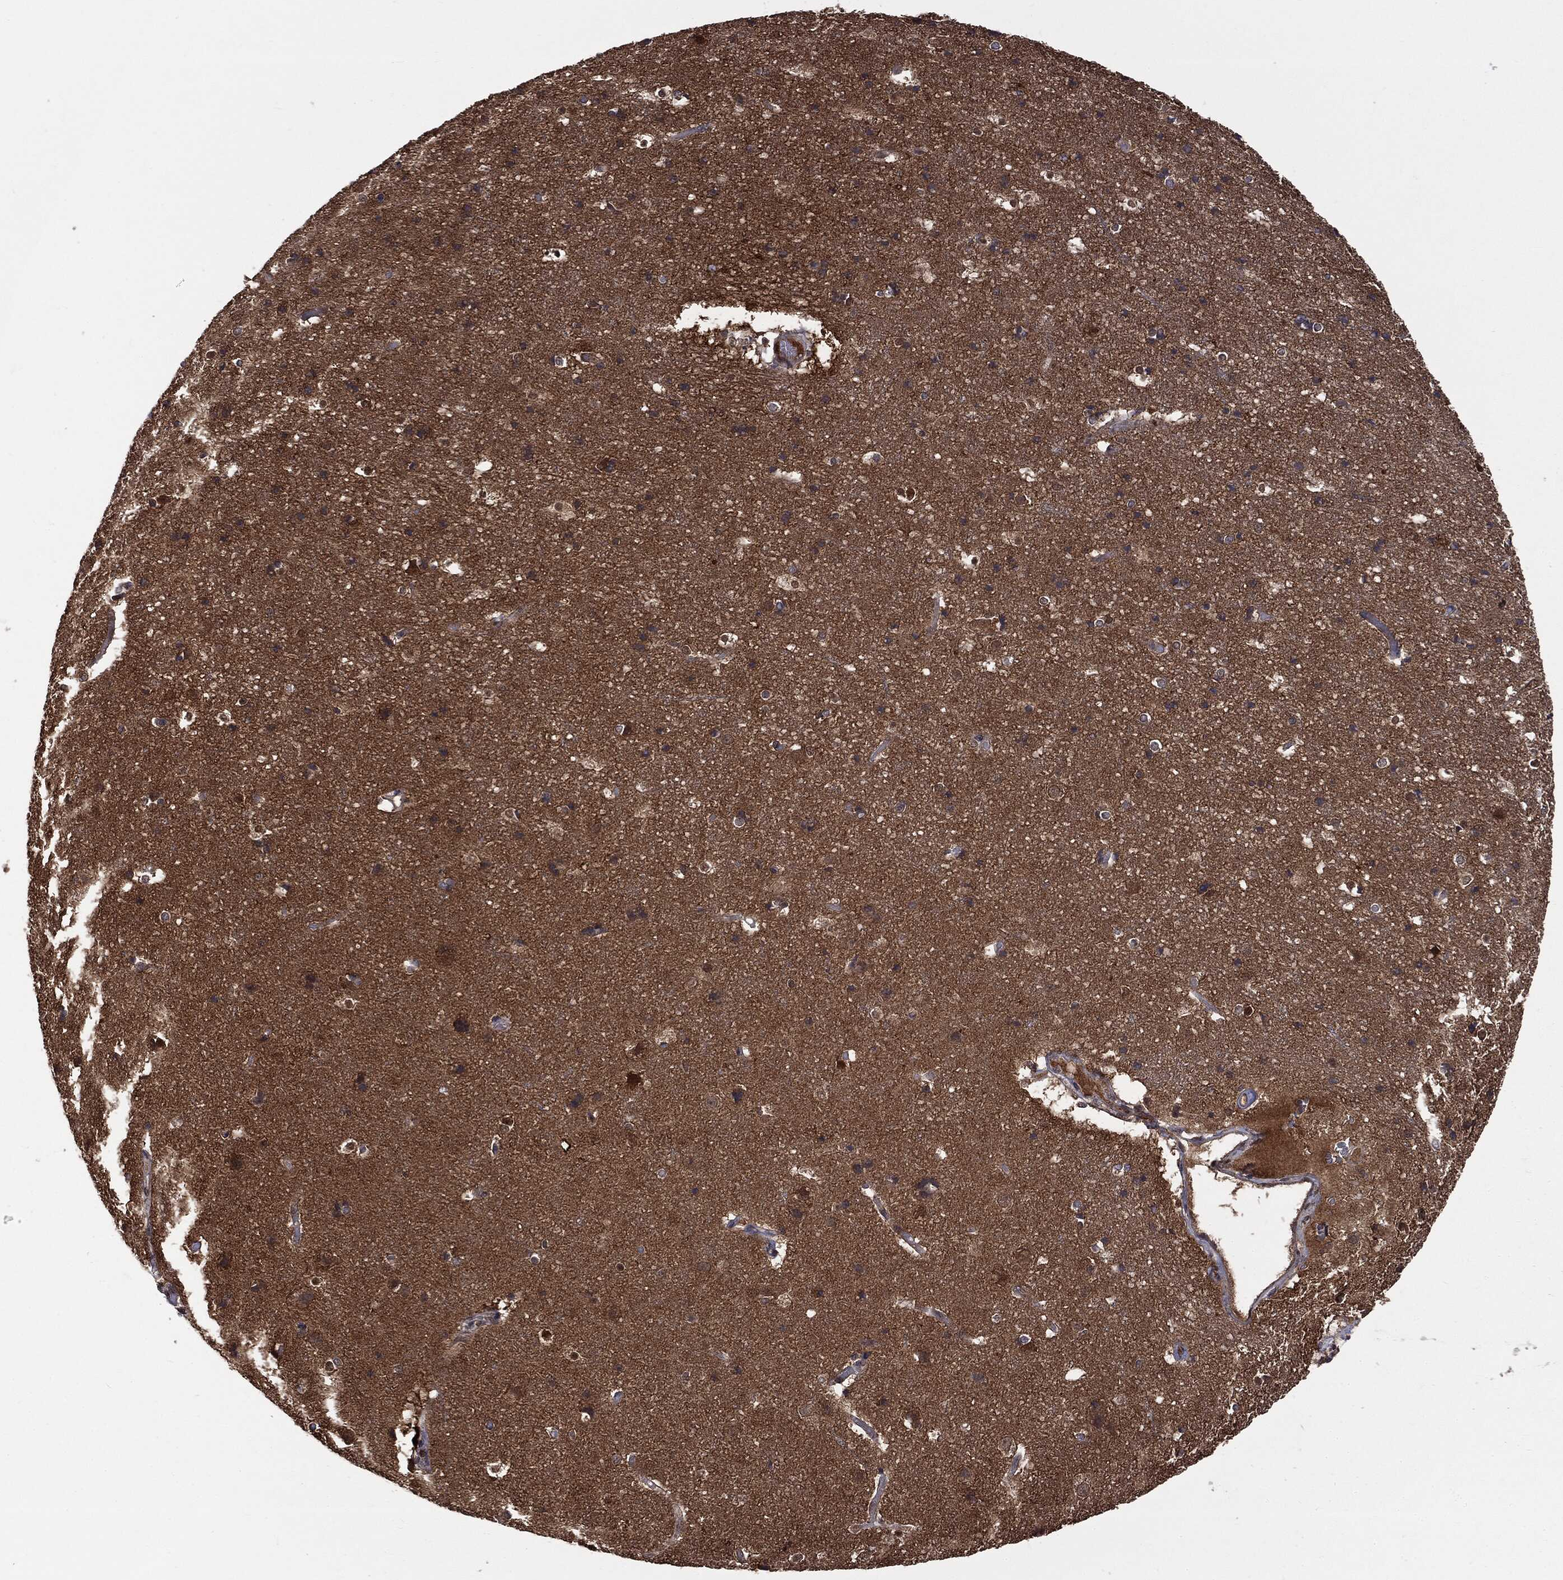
{"staining": {"intensity": "negative", "quantity": "none", "location": "none"}, "tissue": "cerebral cortex", "cell_type": "Endothelial cells", "image_type": "normal", "snomed": [{"axis": "morphology", "description": "Normal tissue, NOS"}, {"axis": "topography", "description": "Cerebral cortex"}], "caption": "The immunohistochemistry image has no significant positivity in endothelial cells of cerebral cortex.", "gene": "GPI", "patient": {"sex": "female", "age": 52}}